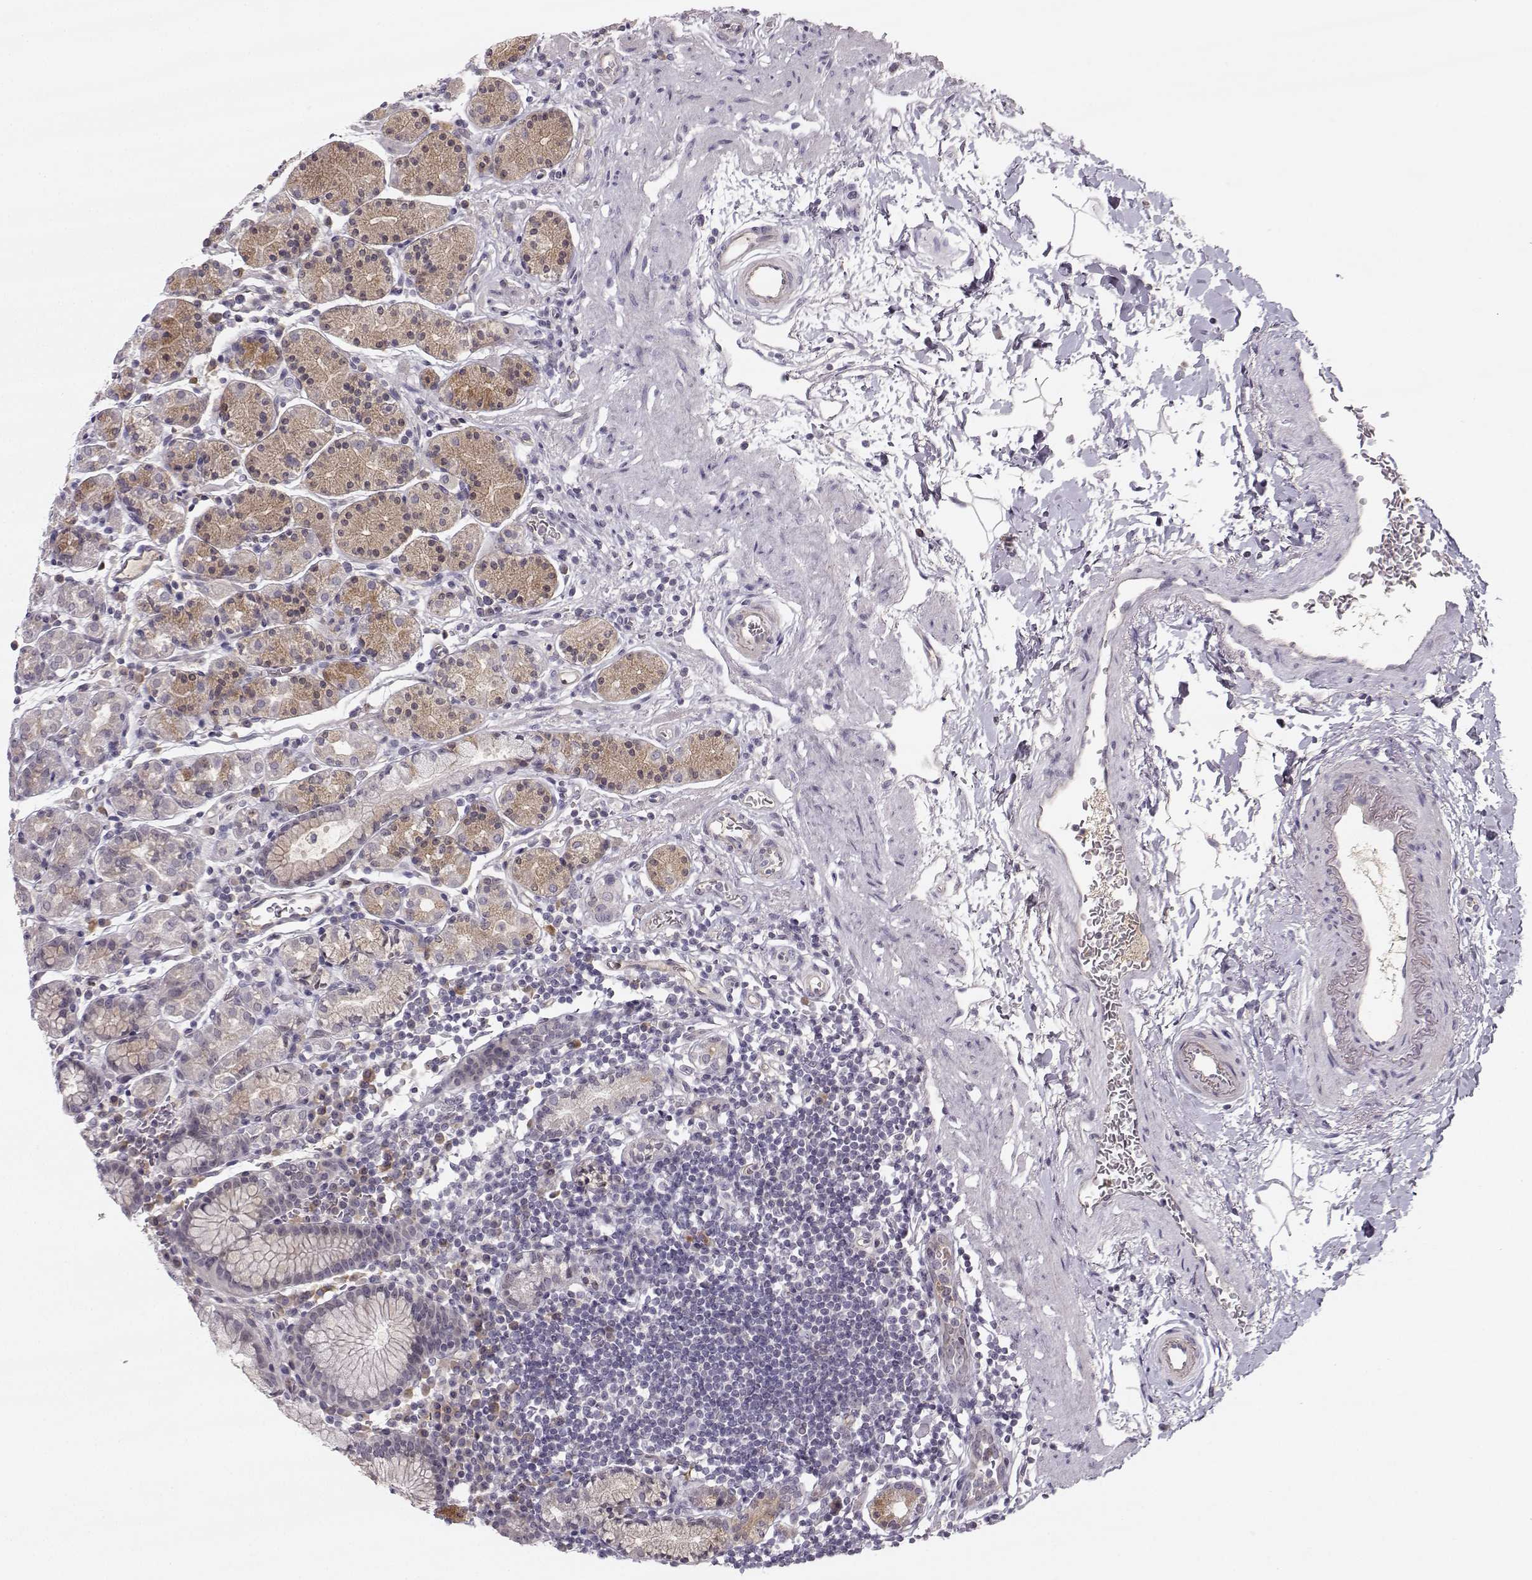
{"staining": {"intensity": "moderate", "quantity": "<25%", "location": "cytoplasmic/membranous"}, "tissue": "stomach", "cell_type": "Glandular cells", "image_type": "normal", "snomed": [{"axis": "morphology", "description": "Normal tissue, NOS"}, {"axis": "topography", "description": "Stomach, upper"}, {"axis": "topography", "description": "Stomach"}], "caption": "Immunohistochemical staining of benign human stomach demonstrates low levels of moderate cytoplasmic/membranous positivity in approximately <25% of glandular cells. The protein of interest is stained brown, and the nuclei are stained in blue (DAB IHC with brightfield microscopy, high magnification).", "gene": "OPRD1", "patient": {"sex": "male", "age": 62}}